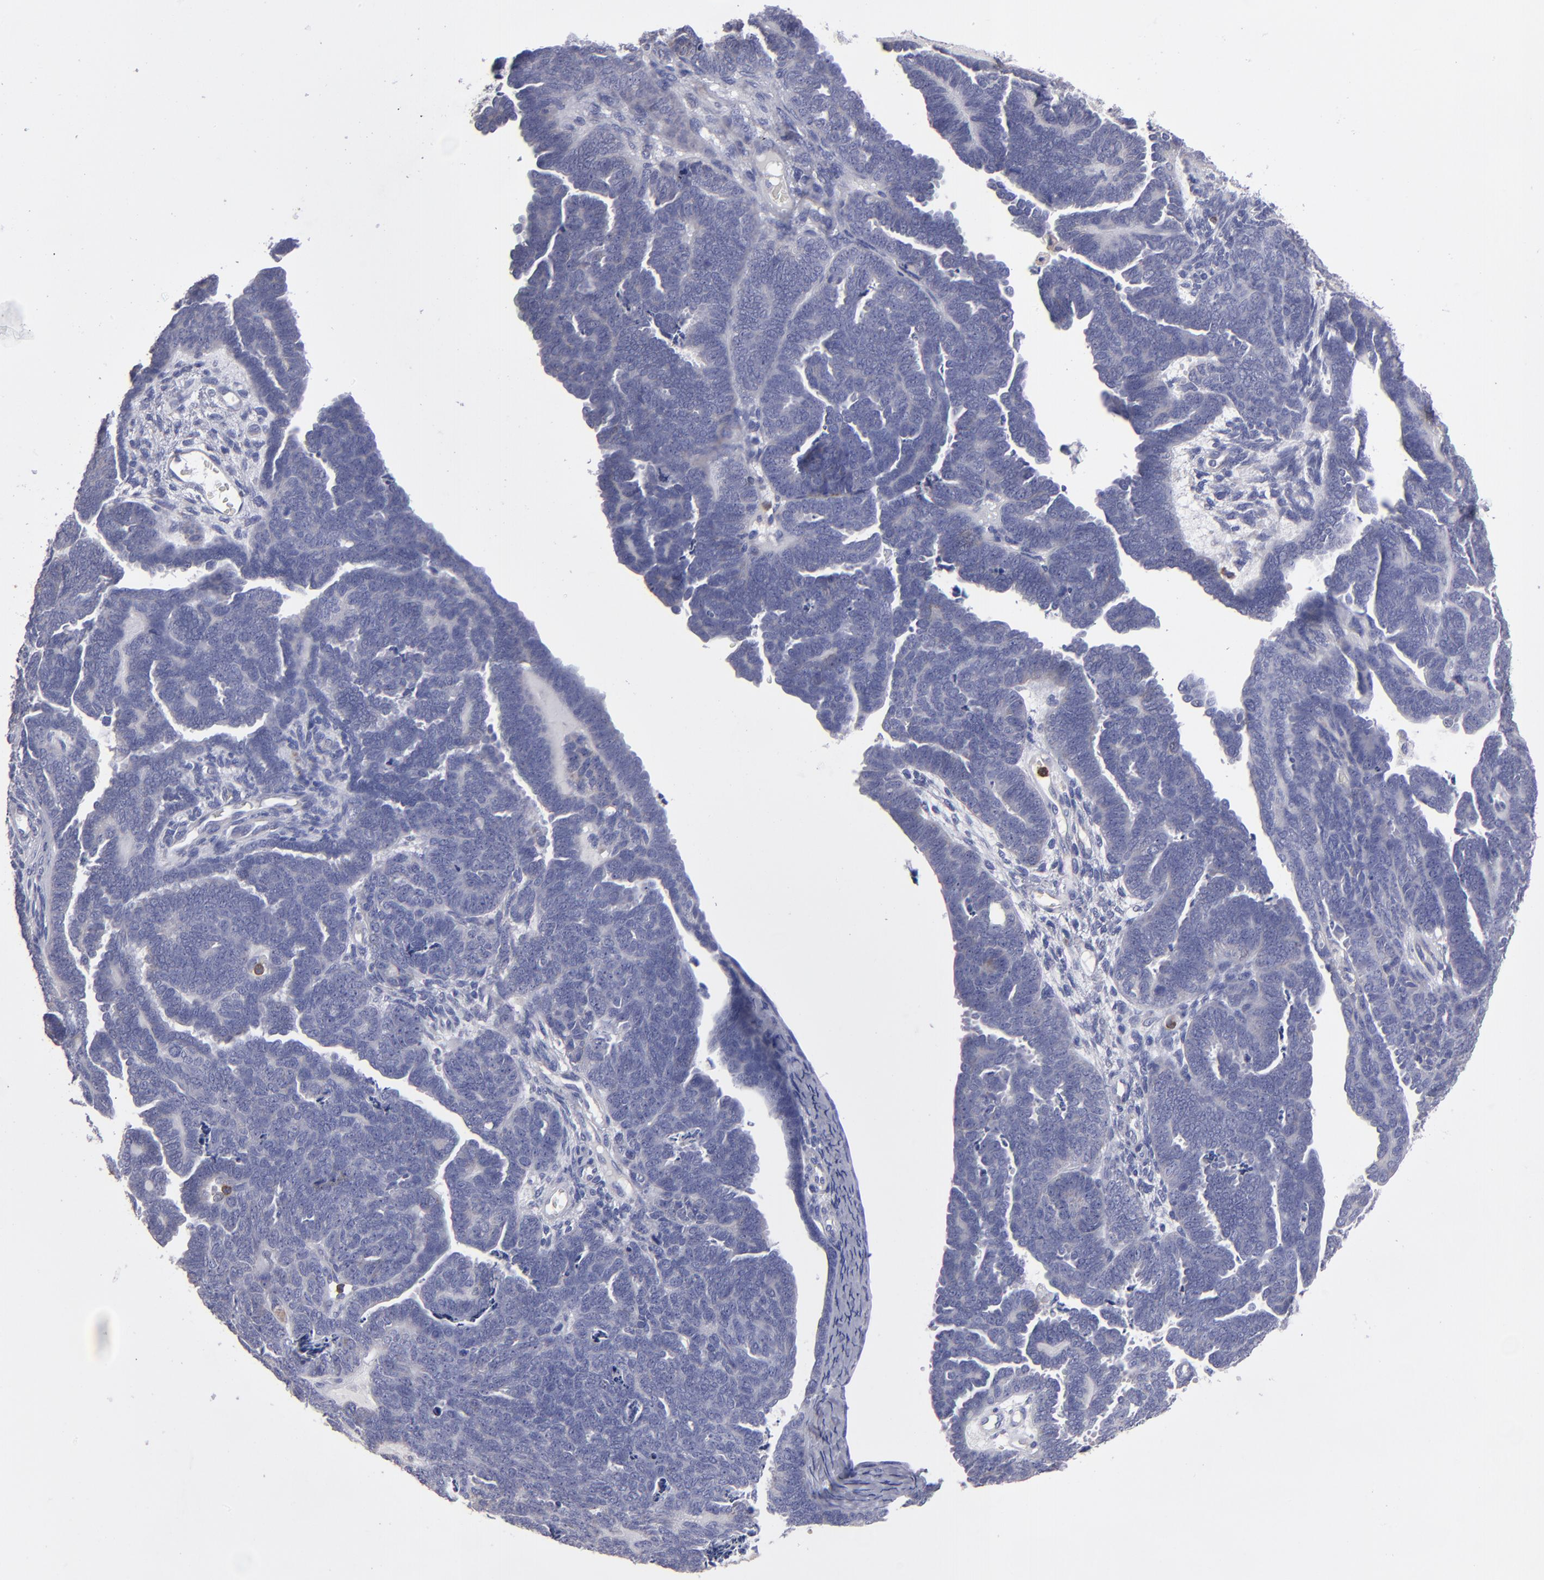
{"staining": {"intensity": "weak", "quantity": "<25%", "location": "cytoplasmic/membranous"}, "tissue": "endometrial cancer", "cell_type": "Tumor cells", "image_type": "cancer", "snomed": [{"axis": "morphology", "description": "Neoplasm, malignant, NOS"}, {"axis": "topography", "description": "Endometrium"}], "caption": "The image reveals no staining of tumor cells in endometrial cancer (malignant neoplasm).", "gene": "FGR", "patient": {"sex": "female", "age": 74}}